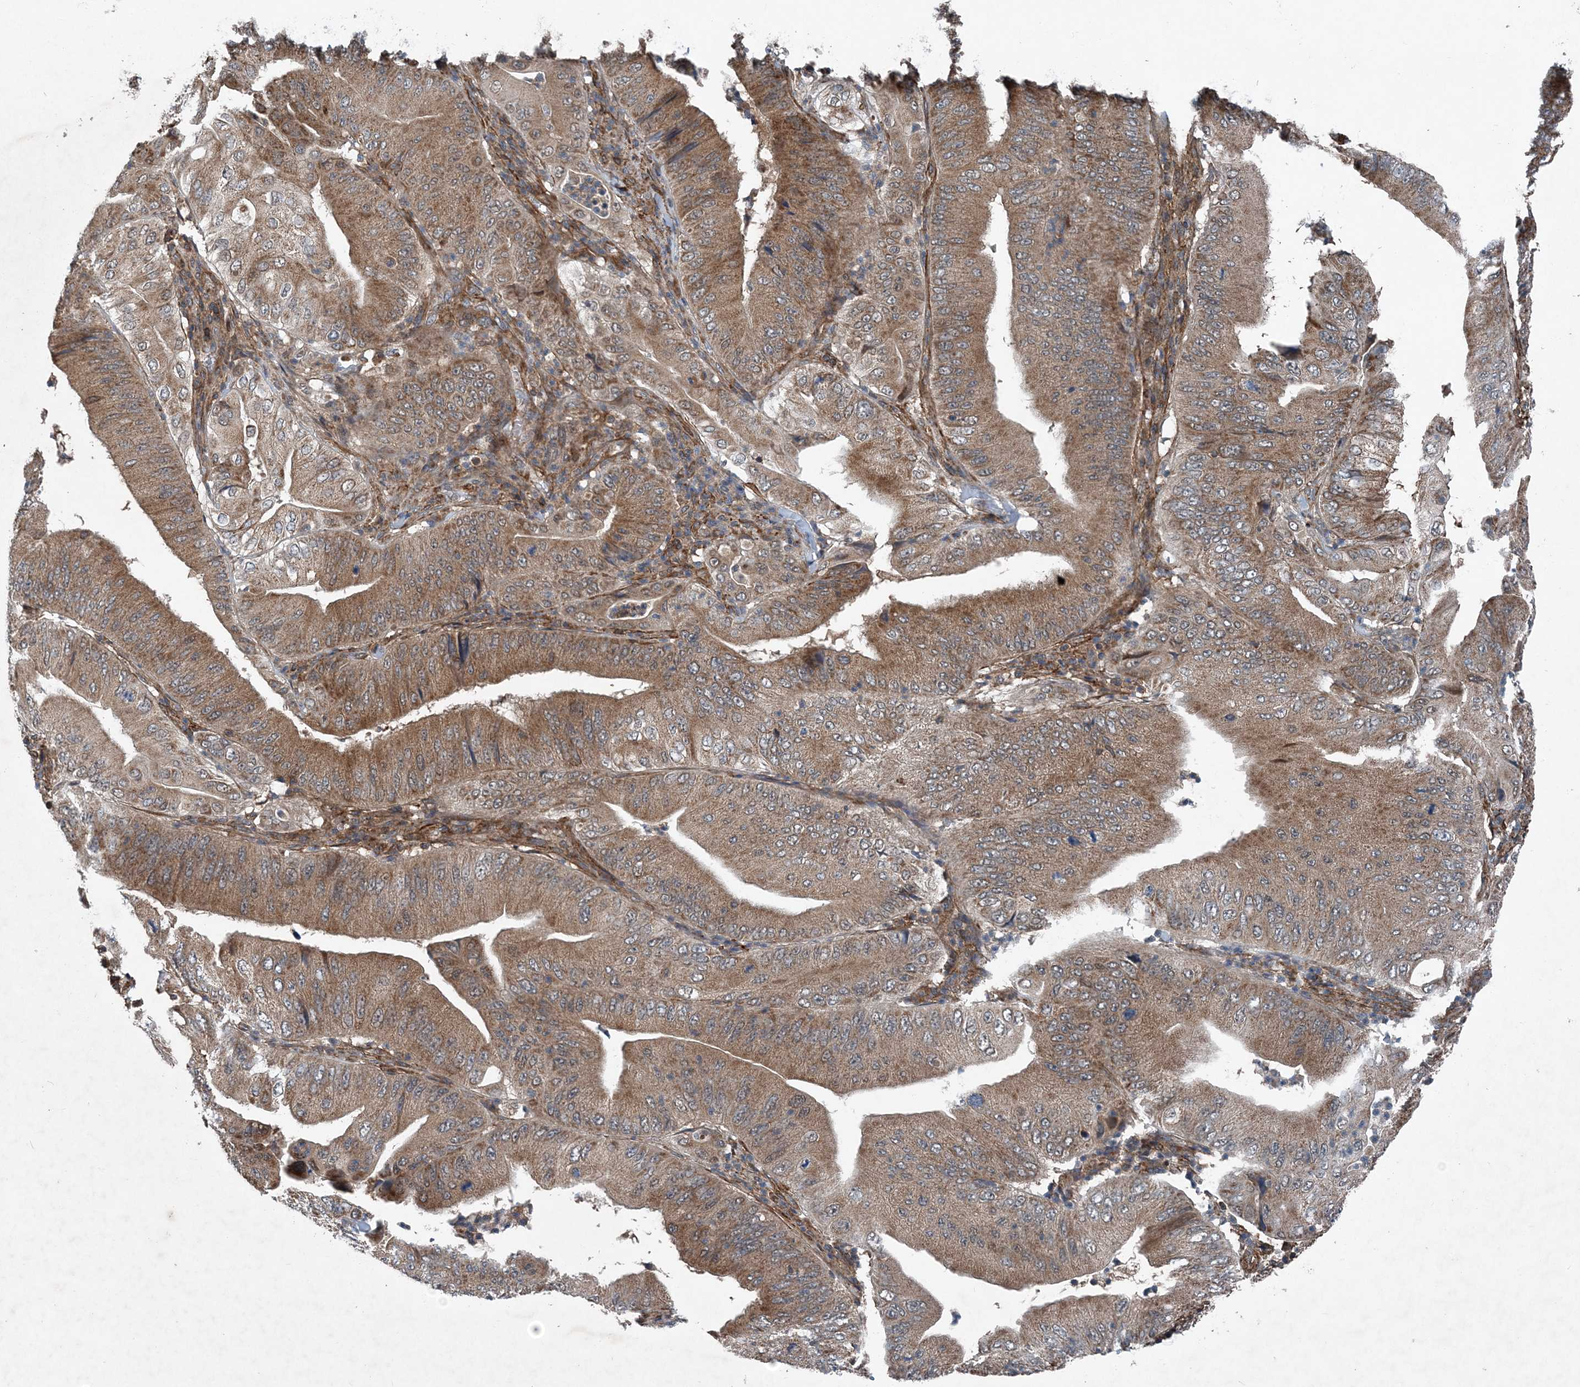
{"staining": {"intensity": "moderate", "quantity": ">75%", "location": "cytoplasmic/membranous"}, "tissue": "pancreatic cancer", "cell_type": "Tumor cells", "image_type": "cancer", "snomed": [{"axis": "morphology", "description": "Adenocarcinoma, NOS"}, {"axis": "topography", "description": "Pancreas"}], "caption": "Pancreatic cancer tissue exhibits moderate cytoplasmic/membranous expression in approximately >75% of tumor cells, visualized by immunohistochemistry. (DAB (3,3'-diaminobenzidine) IHC with brightfield microscopy, high magnification).", "gene": "NDUFA2", "patient": {"sex": "female", "age": 77}}